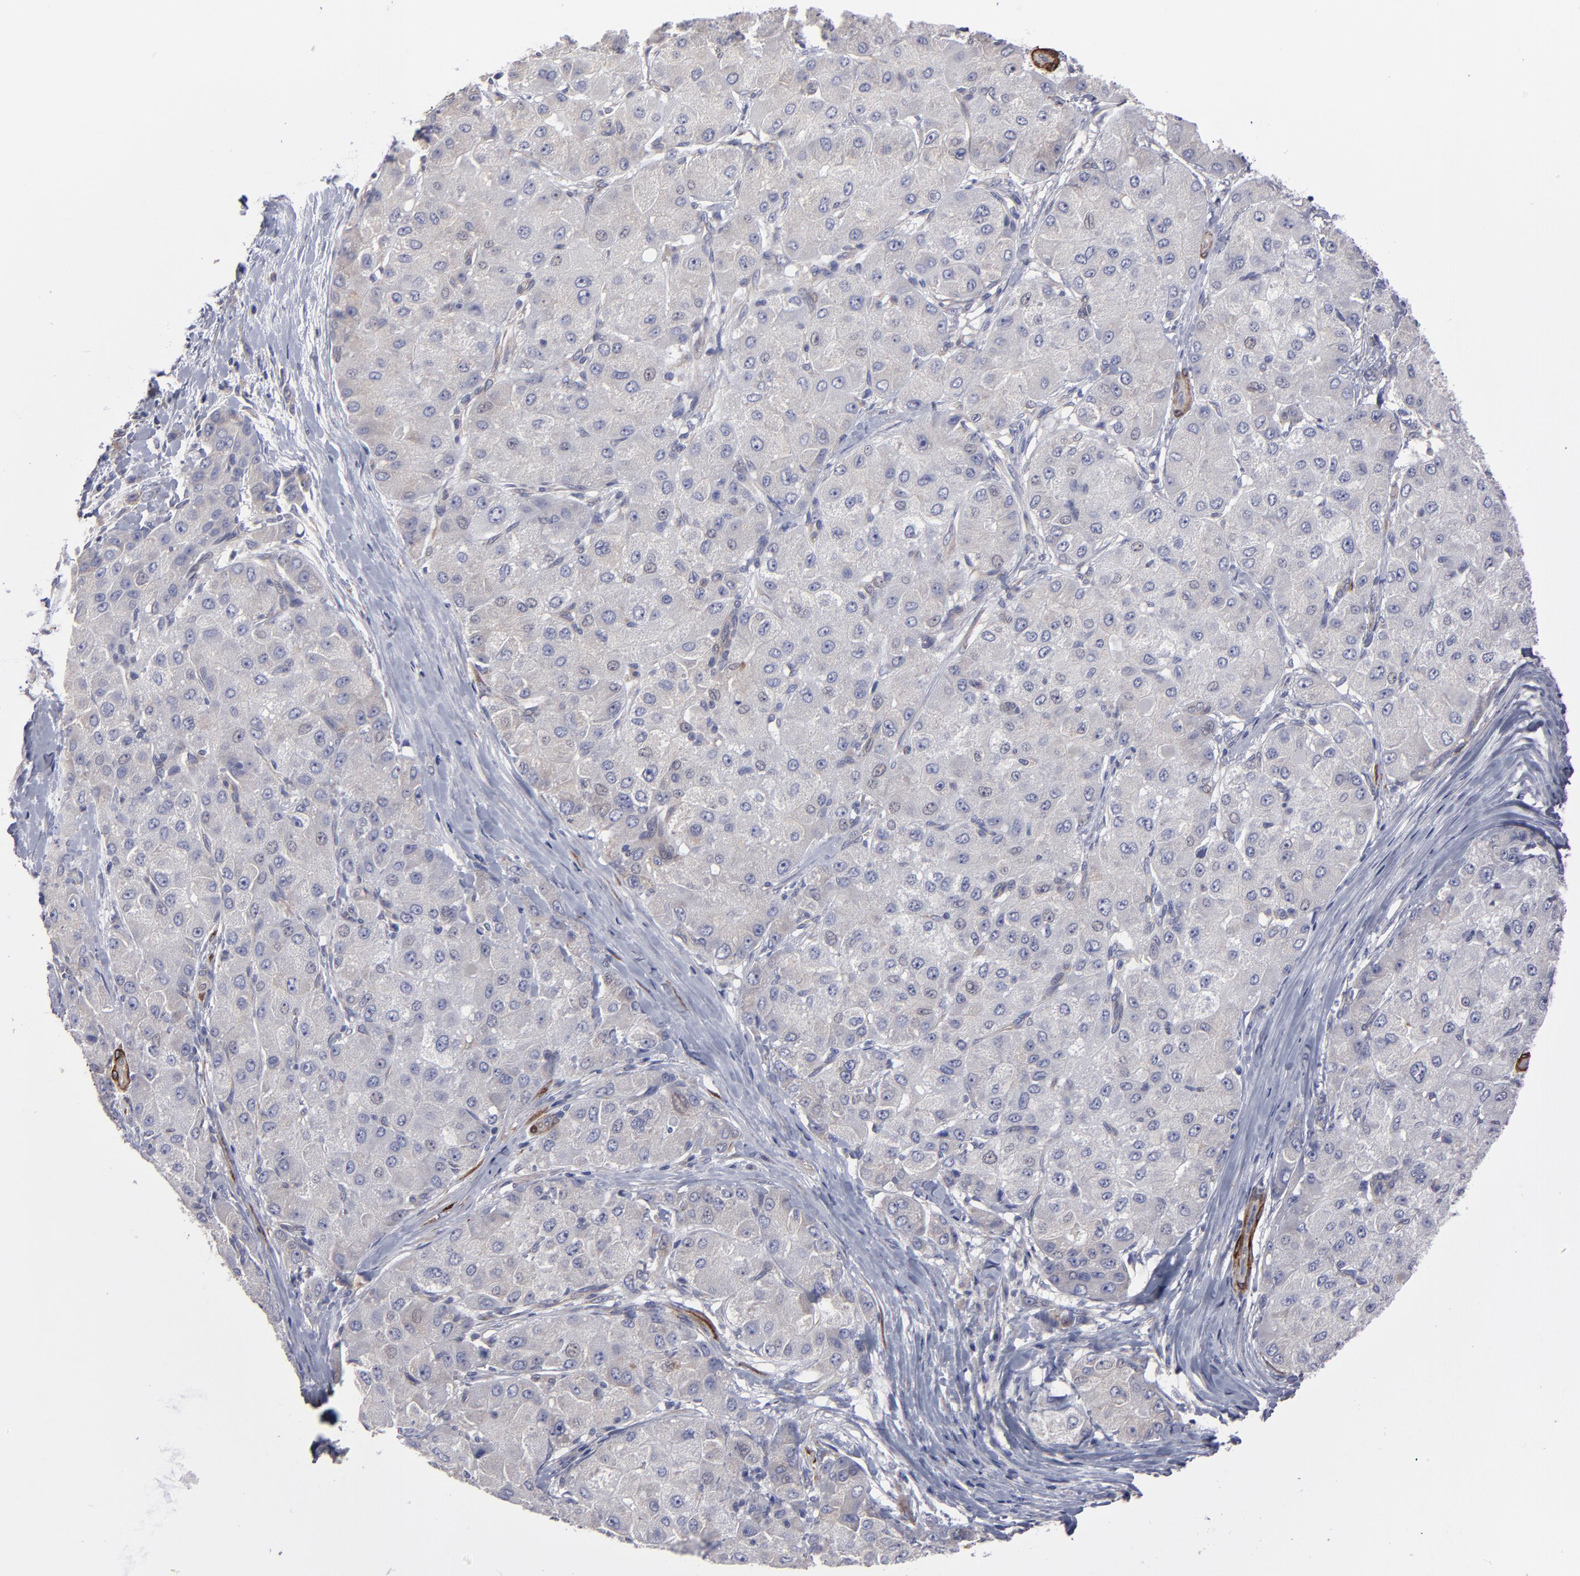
{"staining": {"intensity": "negative", "quantity": "none", "location": "none"}, "tissue": "liver cancer", "cell_type": "Tumor cells", "image_type": "cancer", "snomed": [{"axis": "morphology", "description": "Carcinoma, Hepatocellular, NOS"}, {"axis": "topography", "description": "Liver"}], "caption": "Tumor cells show no significant positivity in liver hepatocellular carcinoma.", "gene": "SLMAP", "patient": {"sex": "male", "age": 80}}